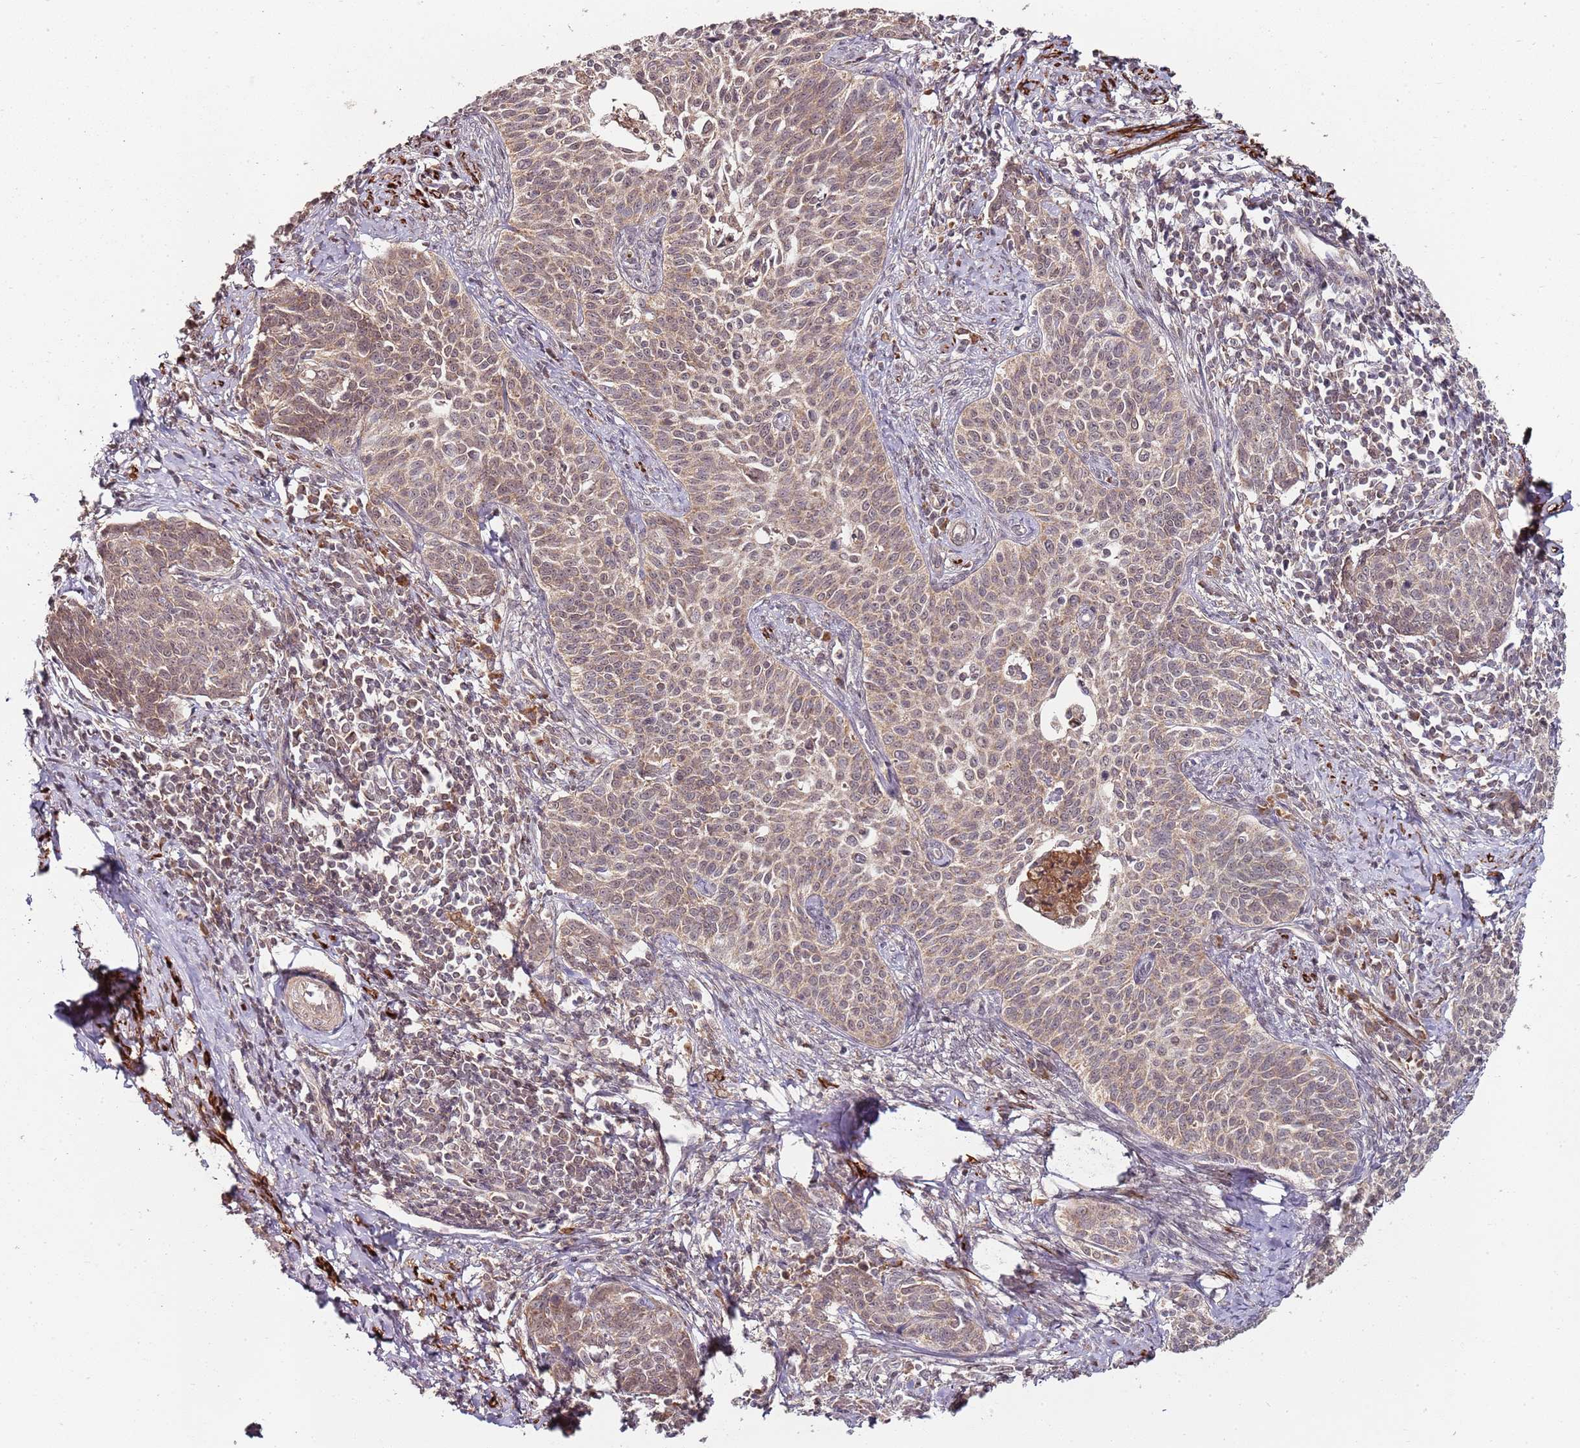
{"staining": {"intensity": "moderate", "quantity": ">75%", "location": "cytoplasmic/membranous,nuclear"}, "tissue": "cervical cancer", "cell_type": "Tumor cells", "image_type": "cancer", "snomed": [{"axis": "morphology", "description": "Squamous cell carcinoma, NOS"}, {"axis": "topography", "description": "Cervix"}], "caption": "Immunohistochemistry (IHC) photomicrograph of human cervical squamous cell carcinoma stained for a protein (brown), which reveals medium levels of moderate cytoplasmic/membranous and nuclear positivity in approximately >75% of tumor cells.", "gene": "LIN37", "patient": {"sex": "female", "age": 39}}